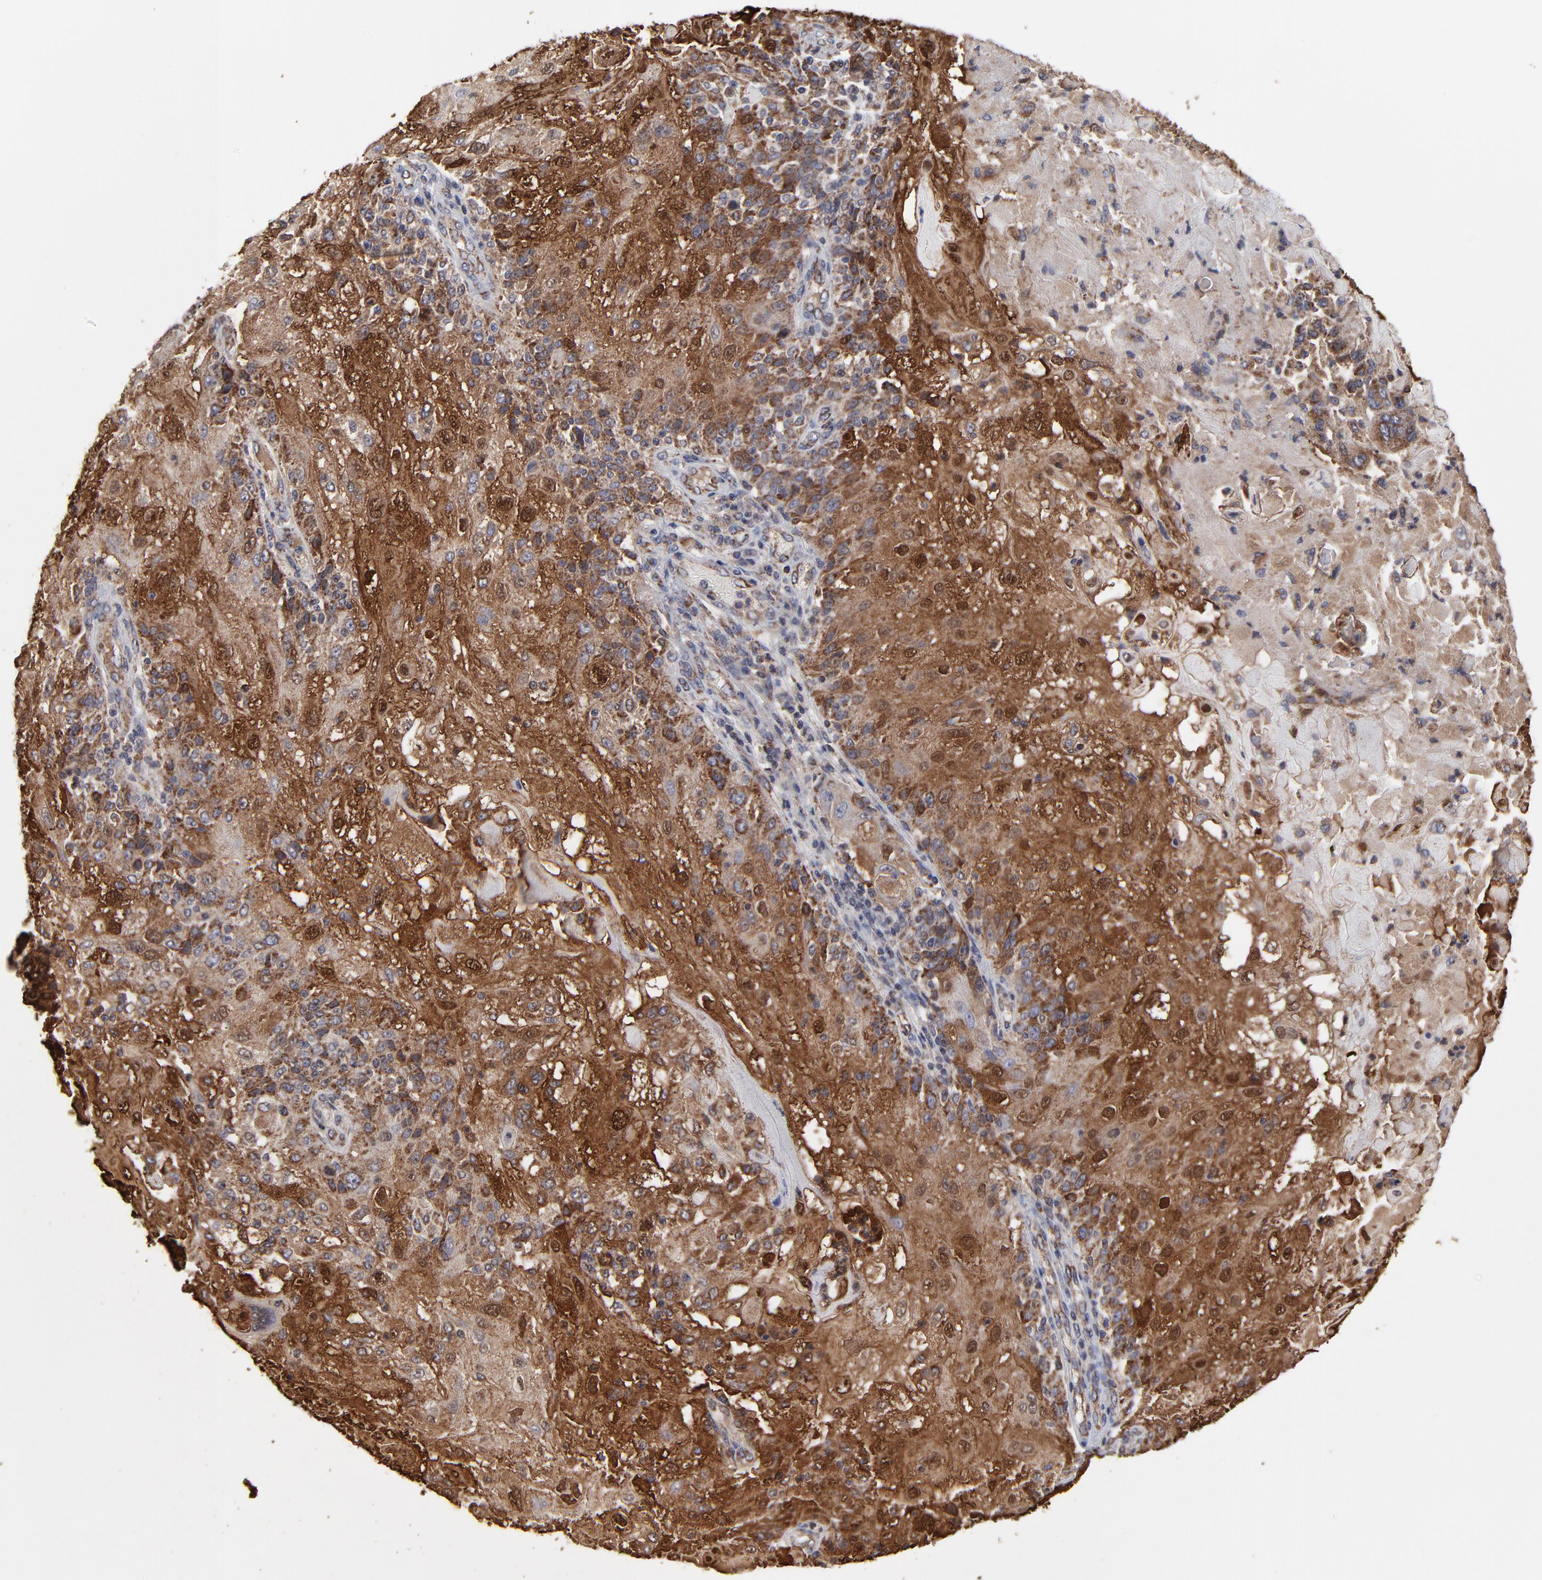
{"staining": {"intensity": "strong", "quantity": ">75%", "location": "cytoplasmic/membranous"}, "tissue": "skin cancer", "cell_type": "Tumor cells", "image_type": "cancer", "snomed": [{"axis": "morphology", "description": "Normal tissue, NOS"}, {"axis": "morphology", "description": "Squamous cell carcinoma, NOS"}, {"axis": "topography", "description": "Skin"}], "caption": "Protein expression analysis of human skin cancer reveals strong cytoplasmic/membranous positivity in about >75% of tumor cells.", "gene": "ZNF550", "patient": {"sex": "female", "age": 83}}